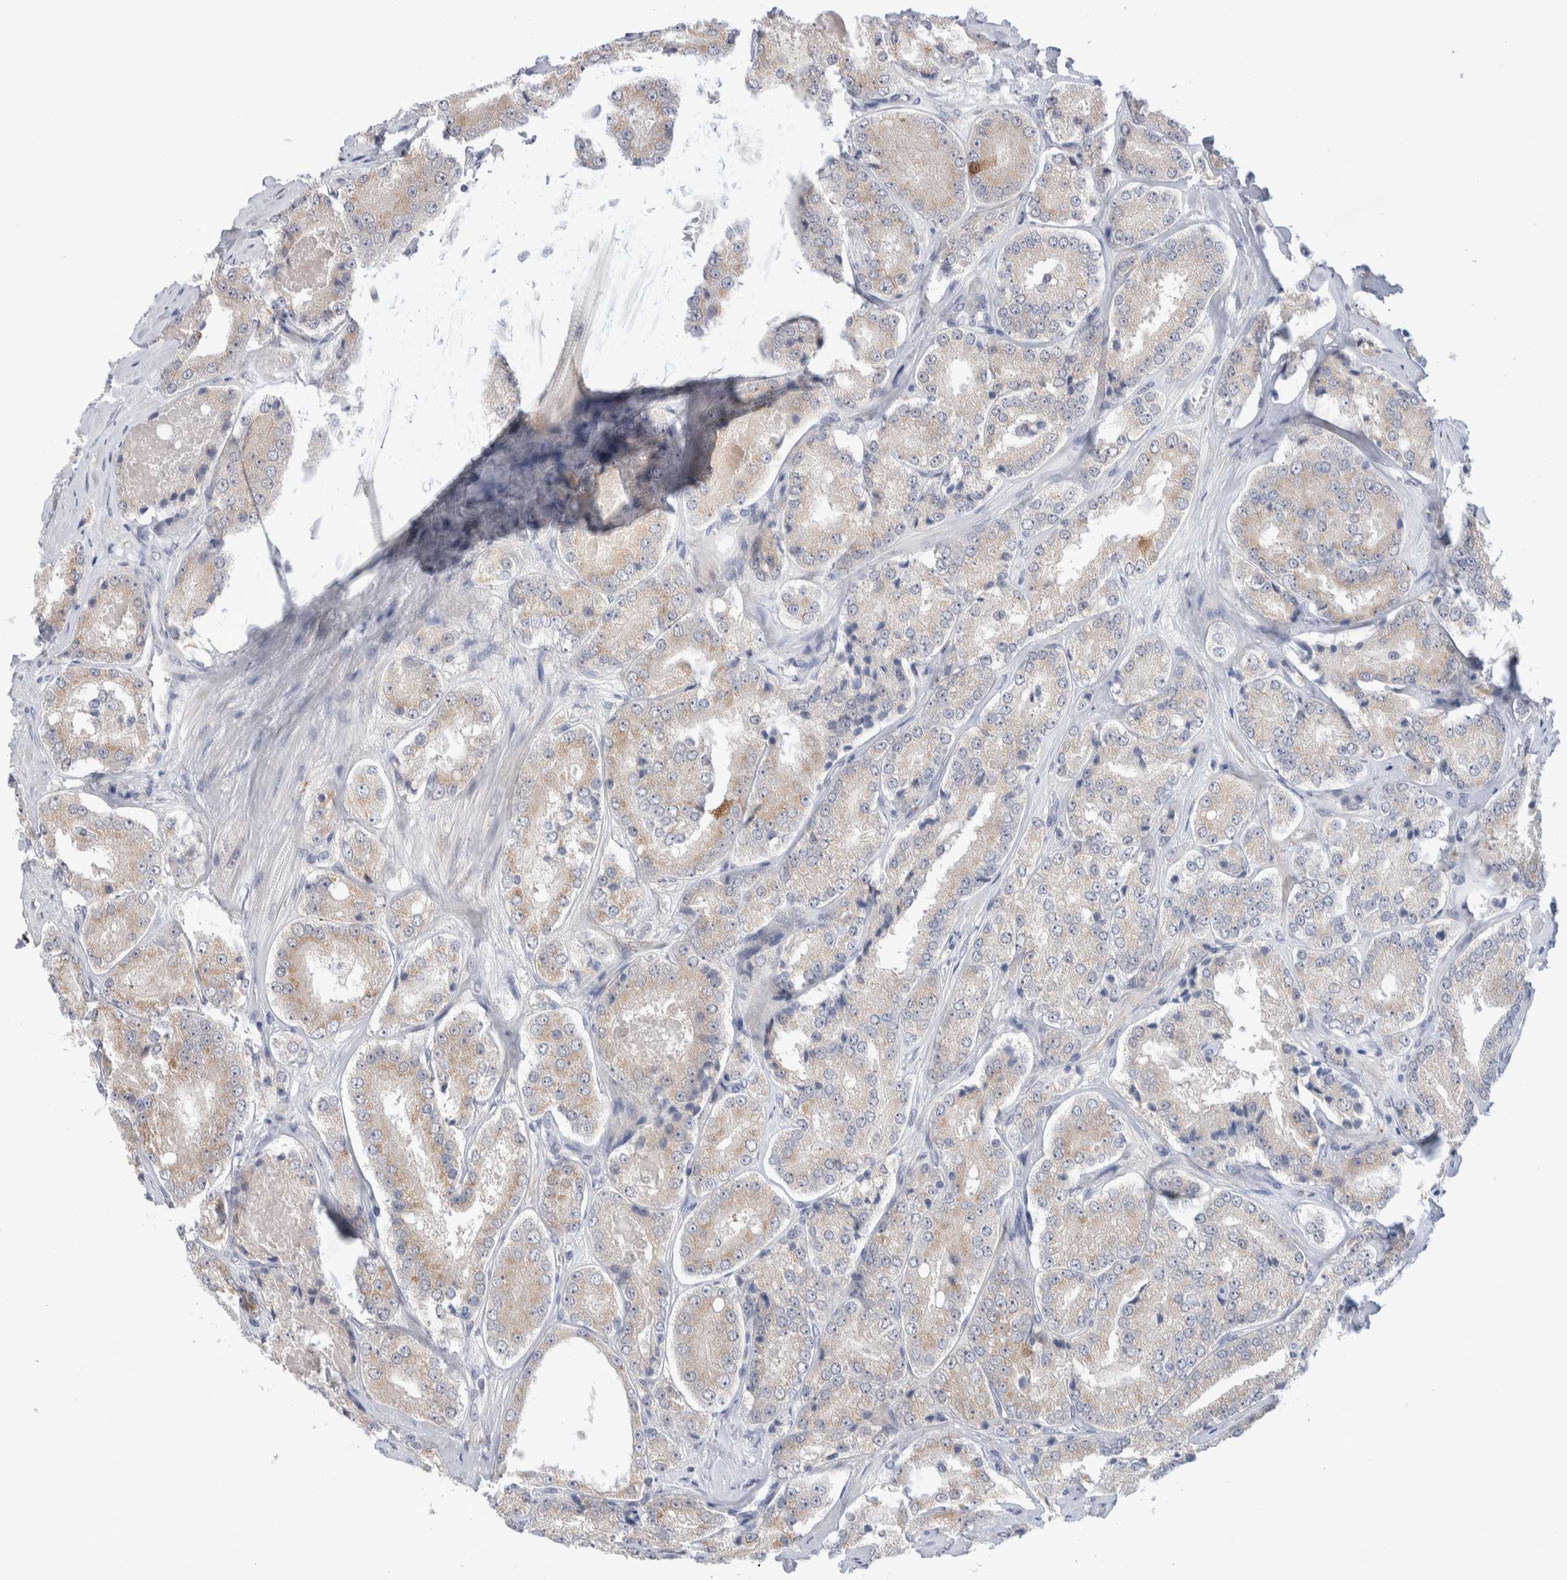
{"staining": {"intensity": "weak", "quantity": "25%-75%", "location": "cytoplasmic/membranous"}, "tissue": "prostate cancer", "cell_type": "Tumor cells", "image_type": "cancer", "snomed": [{"axis": "morphology", "description": "Adenocarcinoma, High grade"}, {"axis": "topography", "description": "Prostate"}], "caption": "A histopathology image of prostate cancer (high-grade adenocarcinoma) stained for a protein reveals weak cytoplasmic/membranous brown staining in tumor cells. (Brightfield microscopy of DAB IHC at high magnification).", "gene": "C1orf112", "patient": {"sex": "male", "age": 65}}